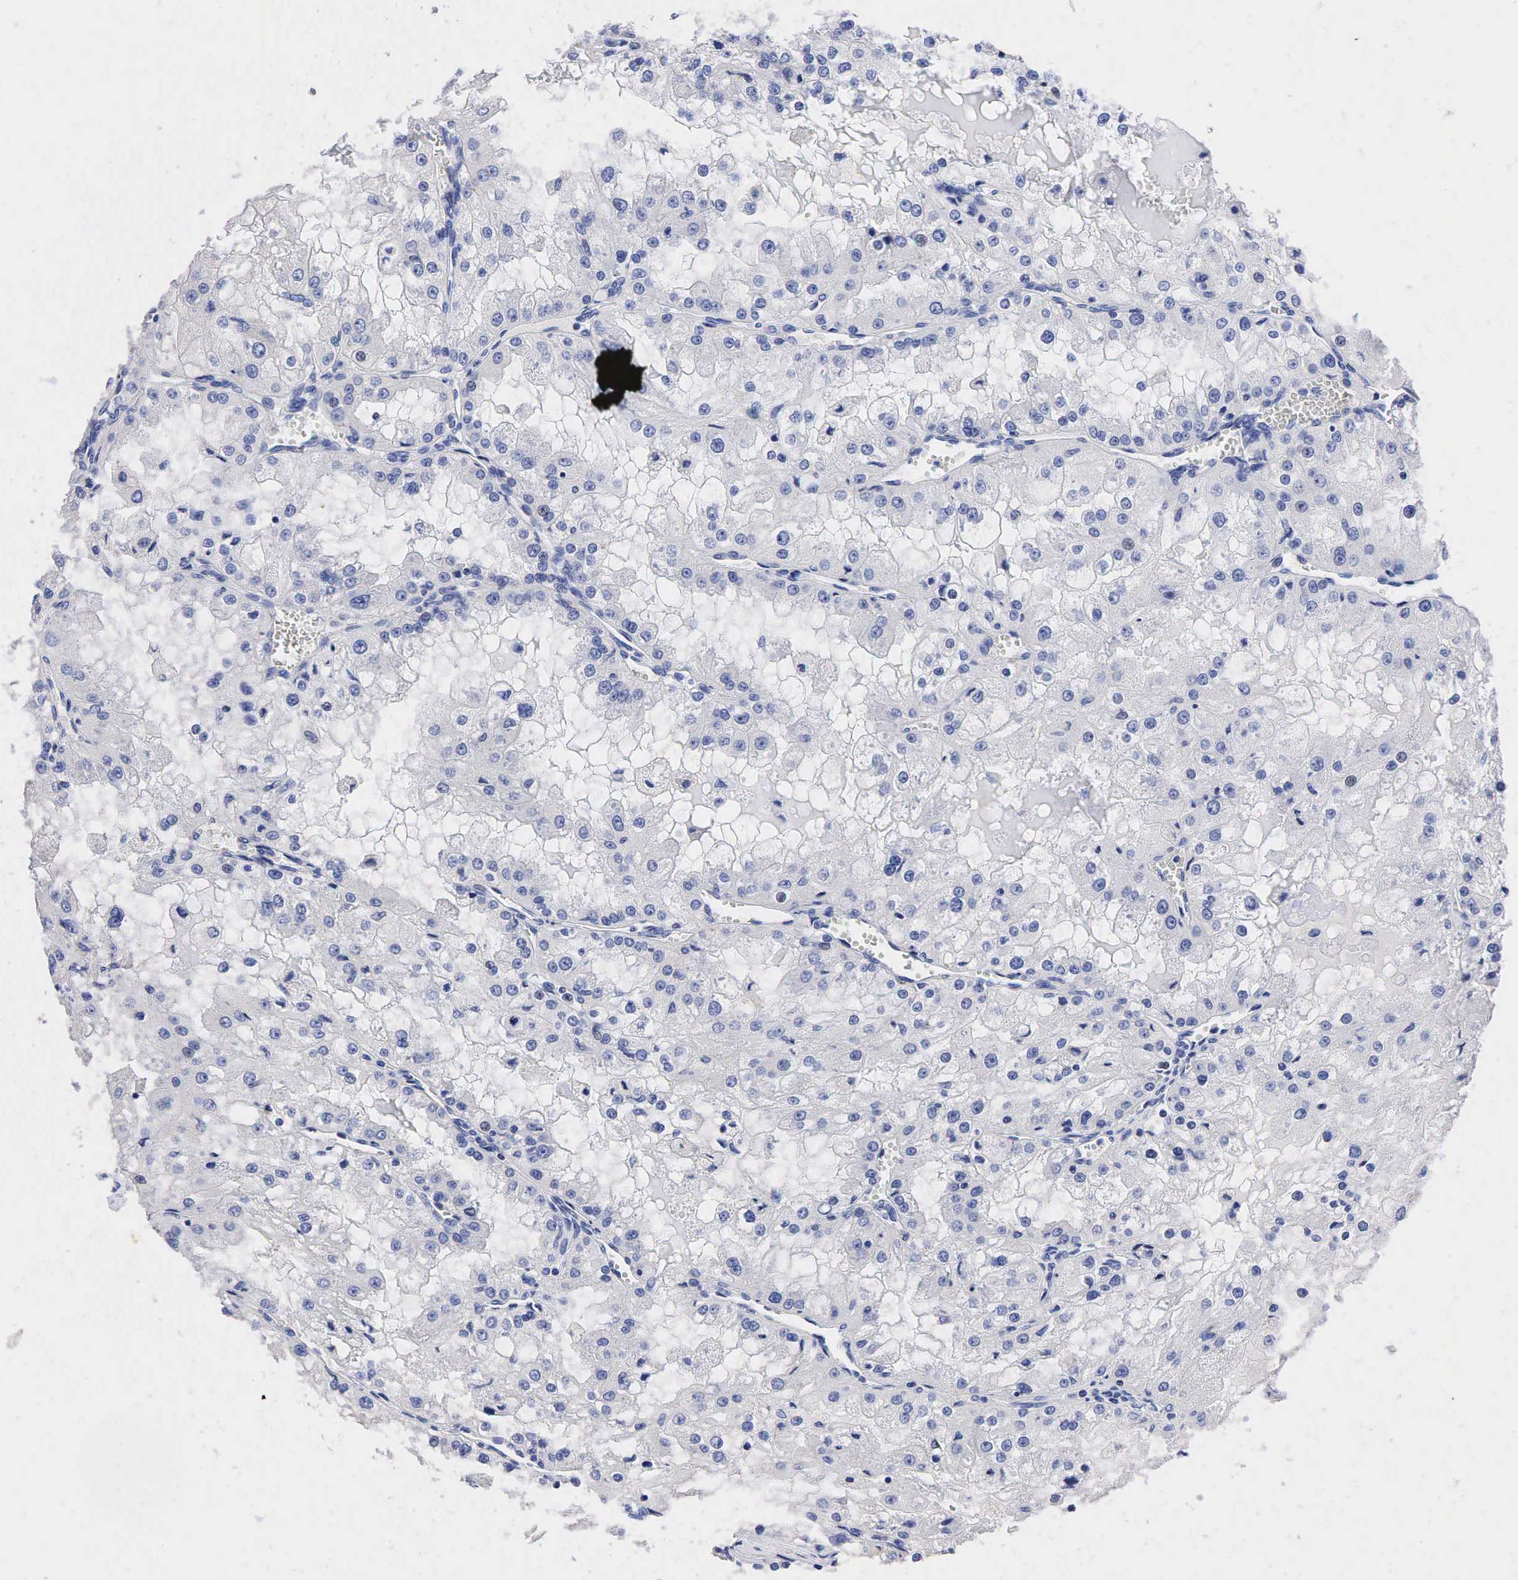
{"staining": {"intensity": "negative", "quantity": "none", "location": "none"}, "tissue": "renal cancer", "cell_type": "Tumor cells", "image_type": "cancer", "snomed": [{"axis": "morphology", "description": "Adenocarcinoma, NOS"}, {"axis": "topography", "description": "Kidney"}], "caption": "Tumor cells are negative for protein expression in human adenocarcinoma (renal).", "gene": "SYP", "patient": {"sex": "female", "age": 74}}